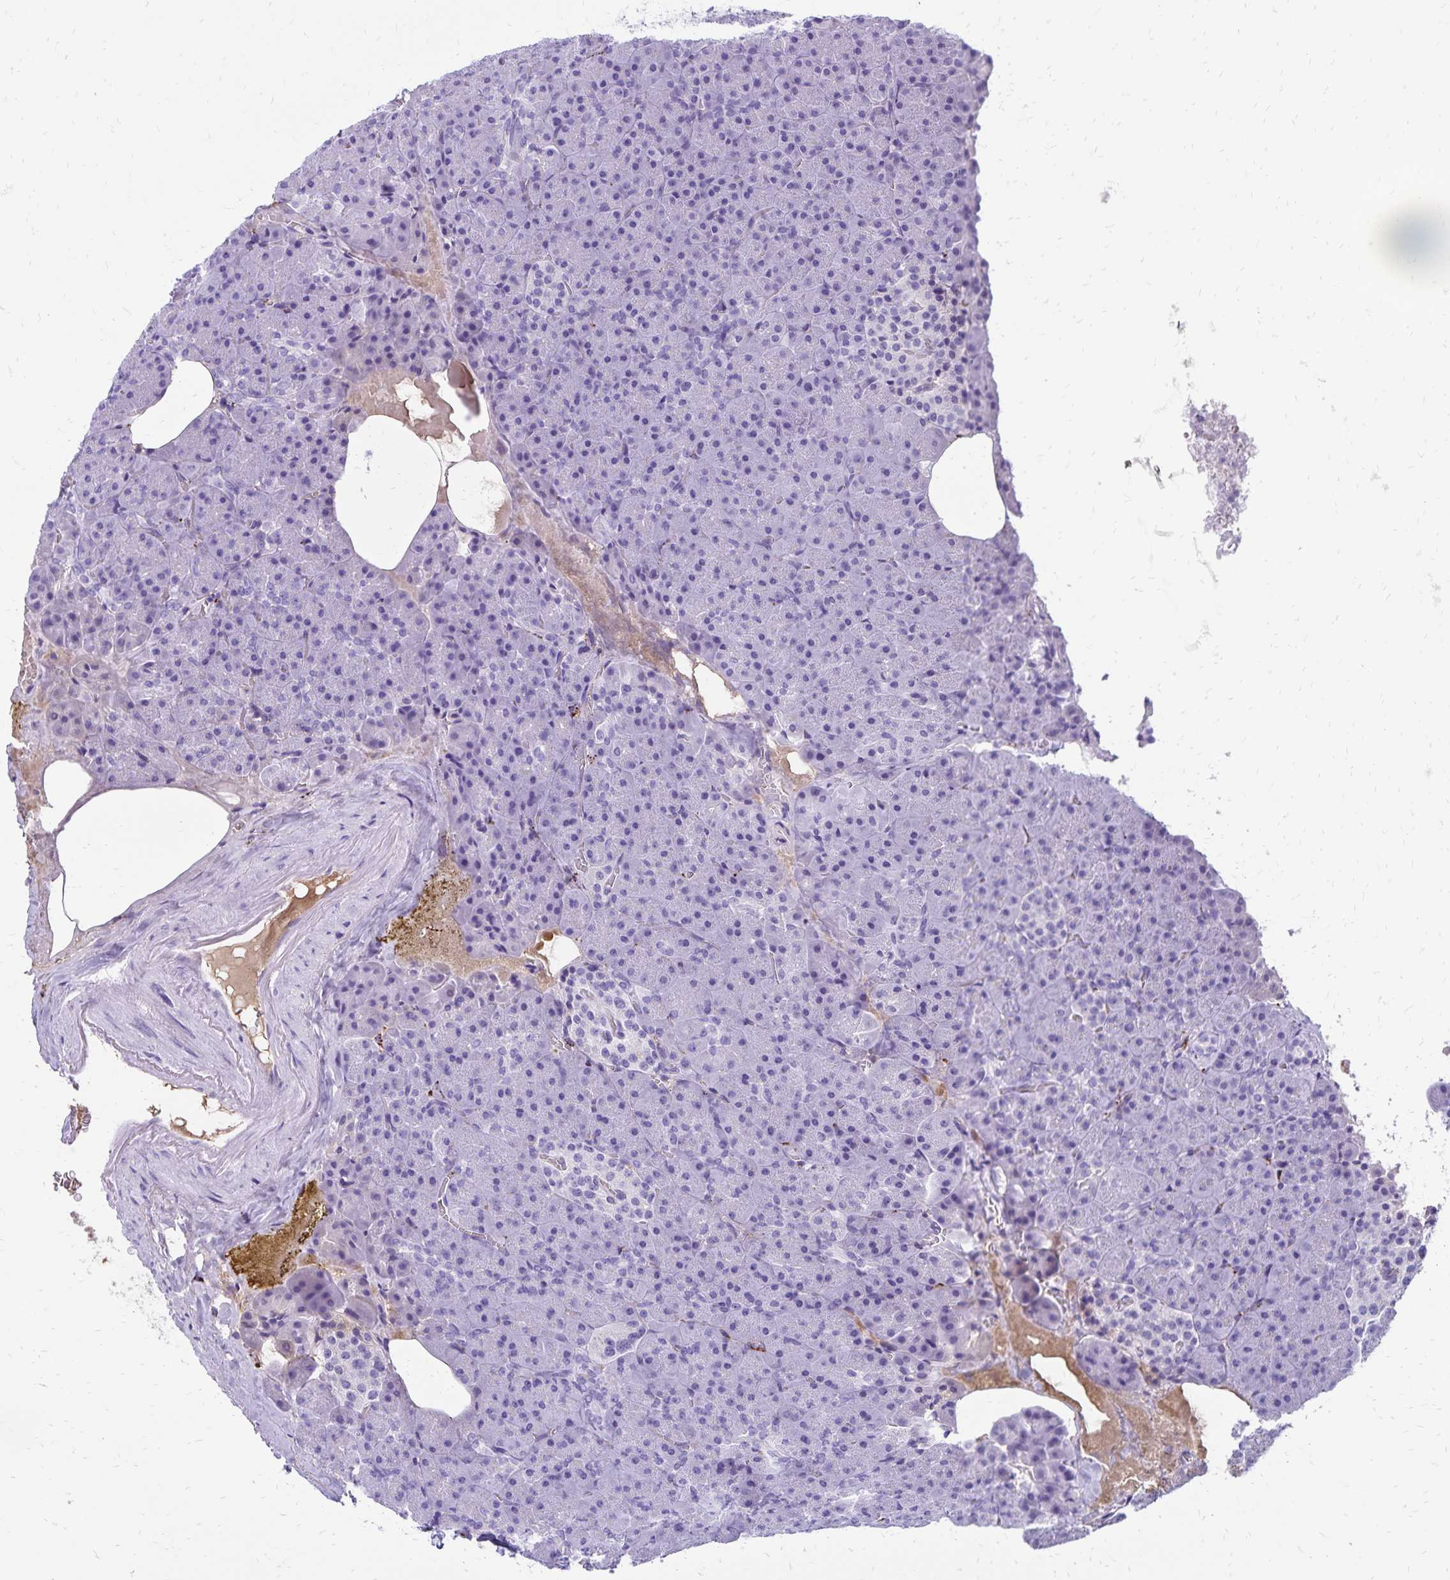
{"staining": {"intensity": "negative", "quantity": "none", "location": "none"}, "tissue": "pancreas", "cell_type": "Exocrine glandular cells", "image_type": "normal", "snomed": [{"axis": "morphology", "description": "Normal tissue, NOS"}, {"axis": "topography", "description": "Pancreas"}], "caption": "This is an immunohistochemistry image of unremarkable human pancreas. There is no expression in exocrine glandular cells.", "gene": "CD27", "patient": {"sex": "female", "age": 74}}